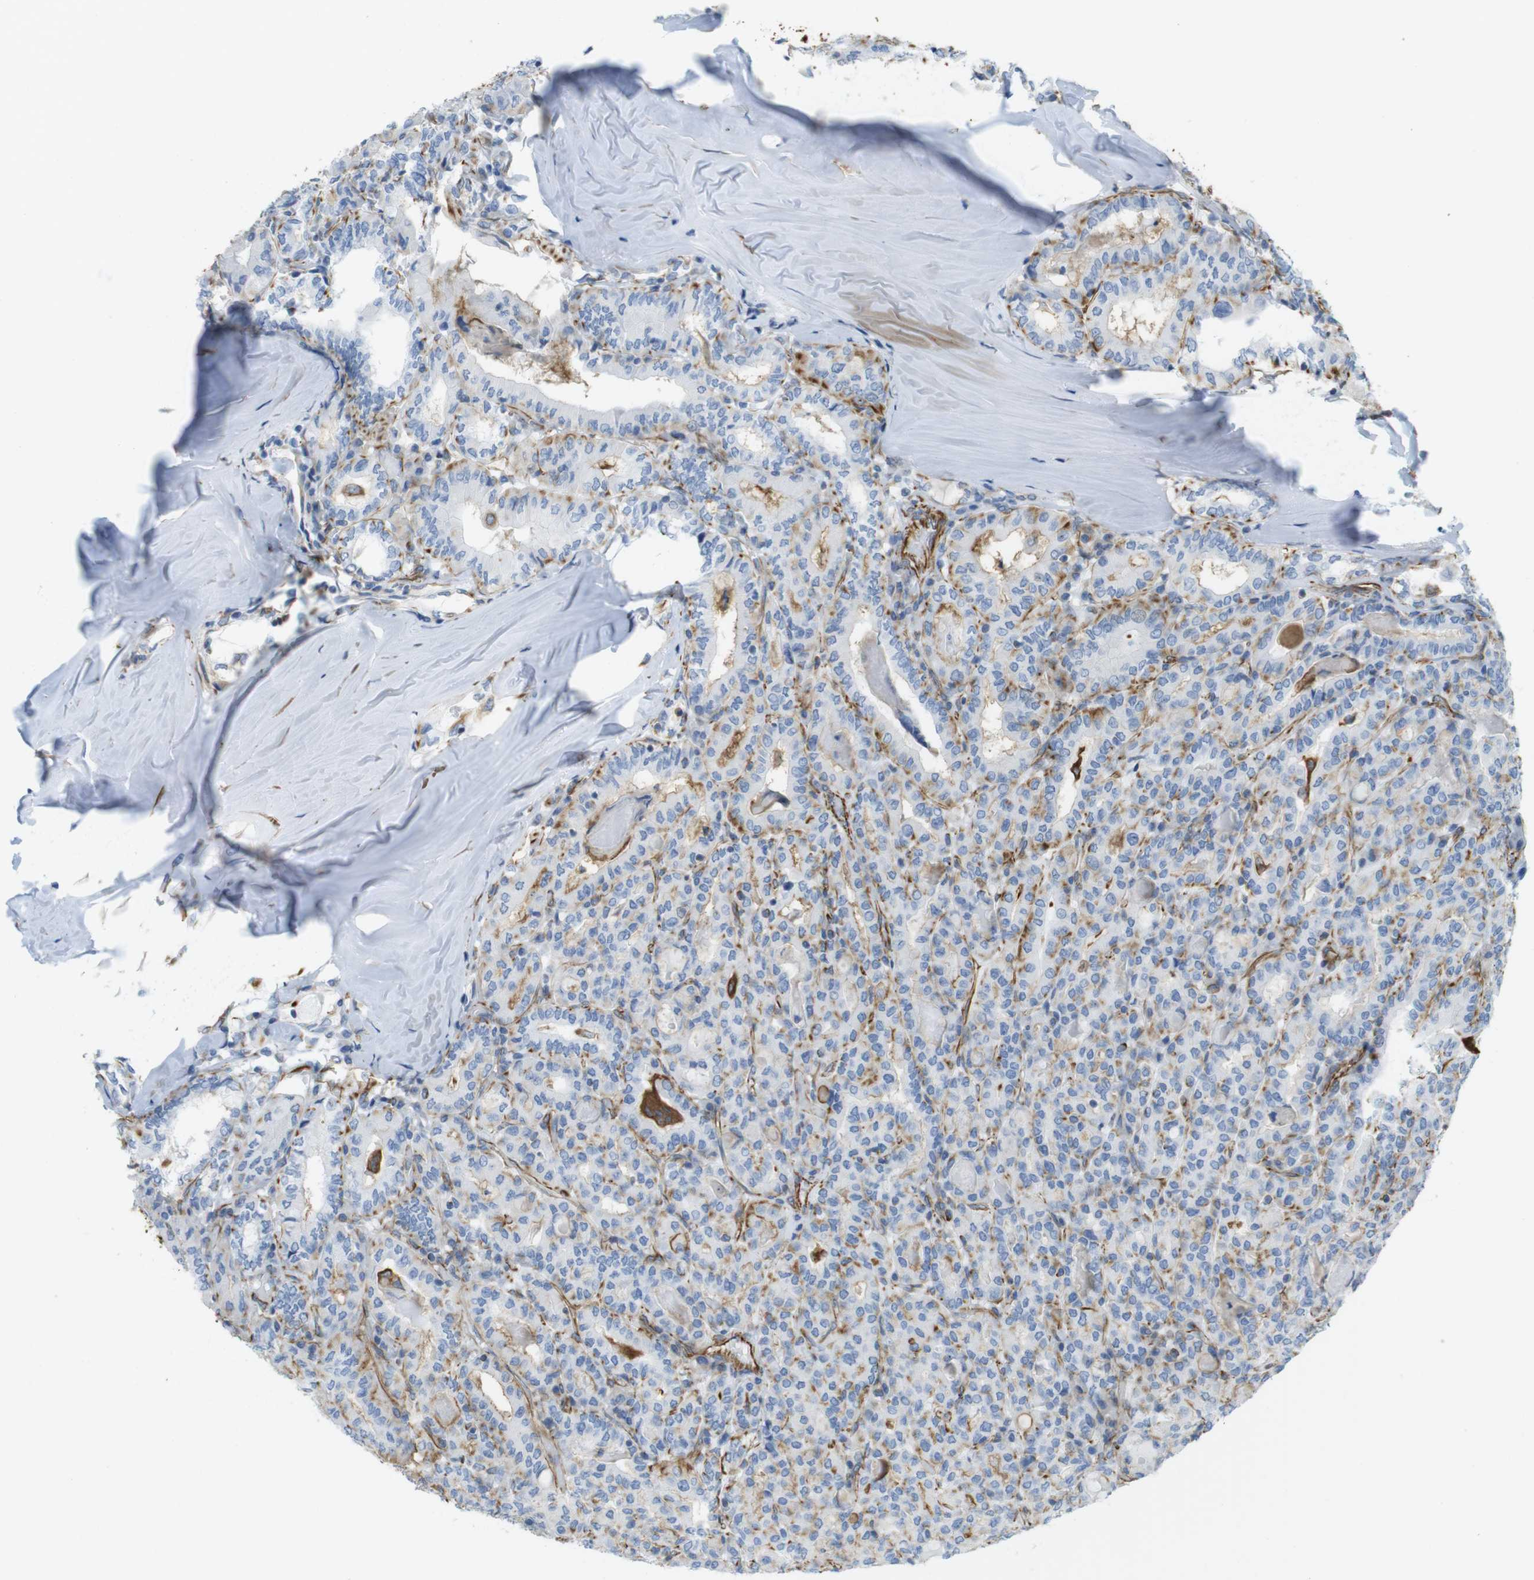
{"staining": {"intensity": "negative", "quantity": "none", "location": "none"}, "tissue": "thyroid cancer", "cell_type": "Tumor cells", "image_type": "cancer", "snomed": [{"axis": "morphology", "description": "Papillary adenocarcinoma, NOS"}, {"axis": "topography", "description": "Thyroid gland"}], "caption": "An immunohistochemistry (IHC) histopathology image of thyroid cancer (papillary adenocarcinoma) is shown. There is no staining in tumor cells of thyroid cancer (papillary adenocarcinoma).", "gene": "MS4A10", "patient": {"sex": "female", "age": 42}}